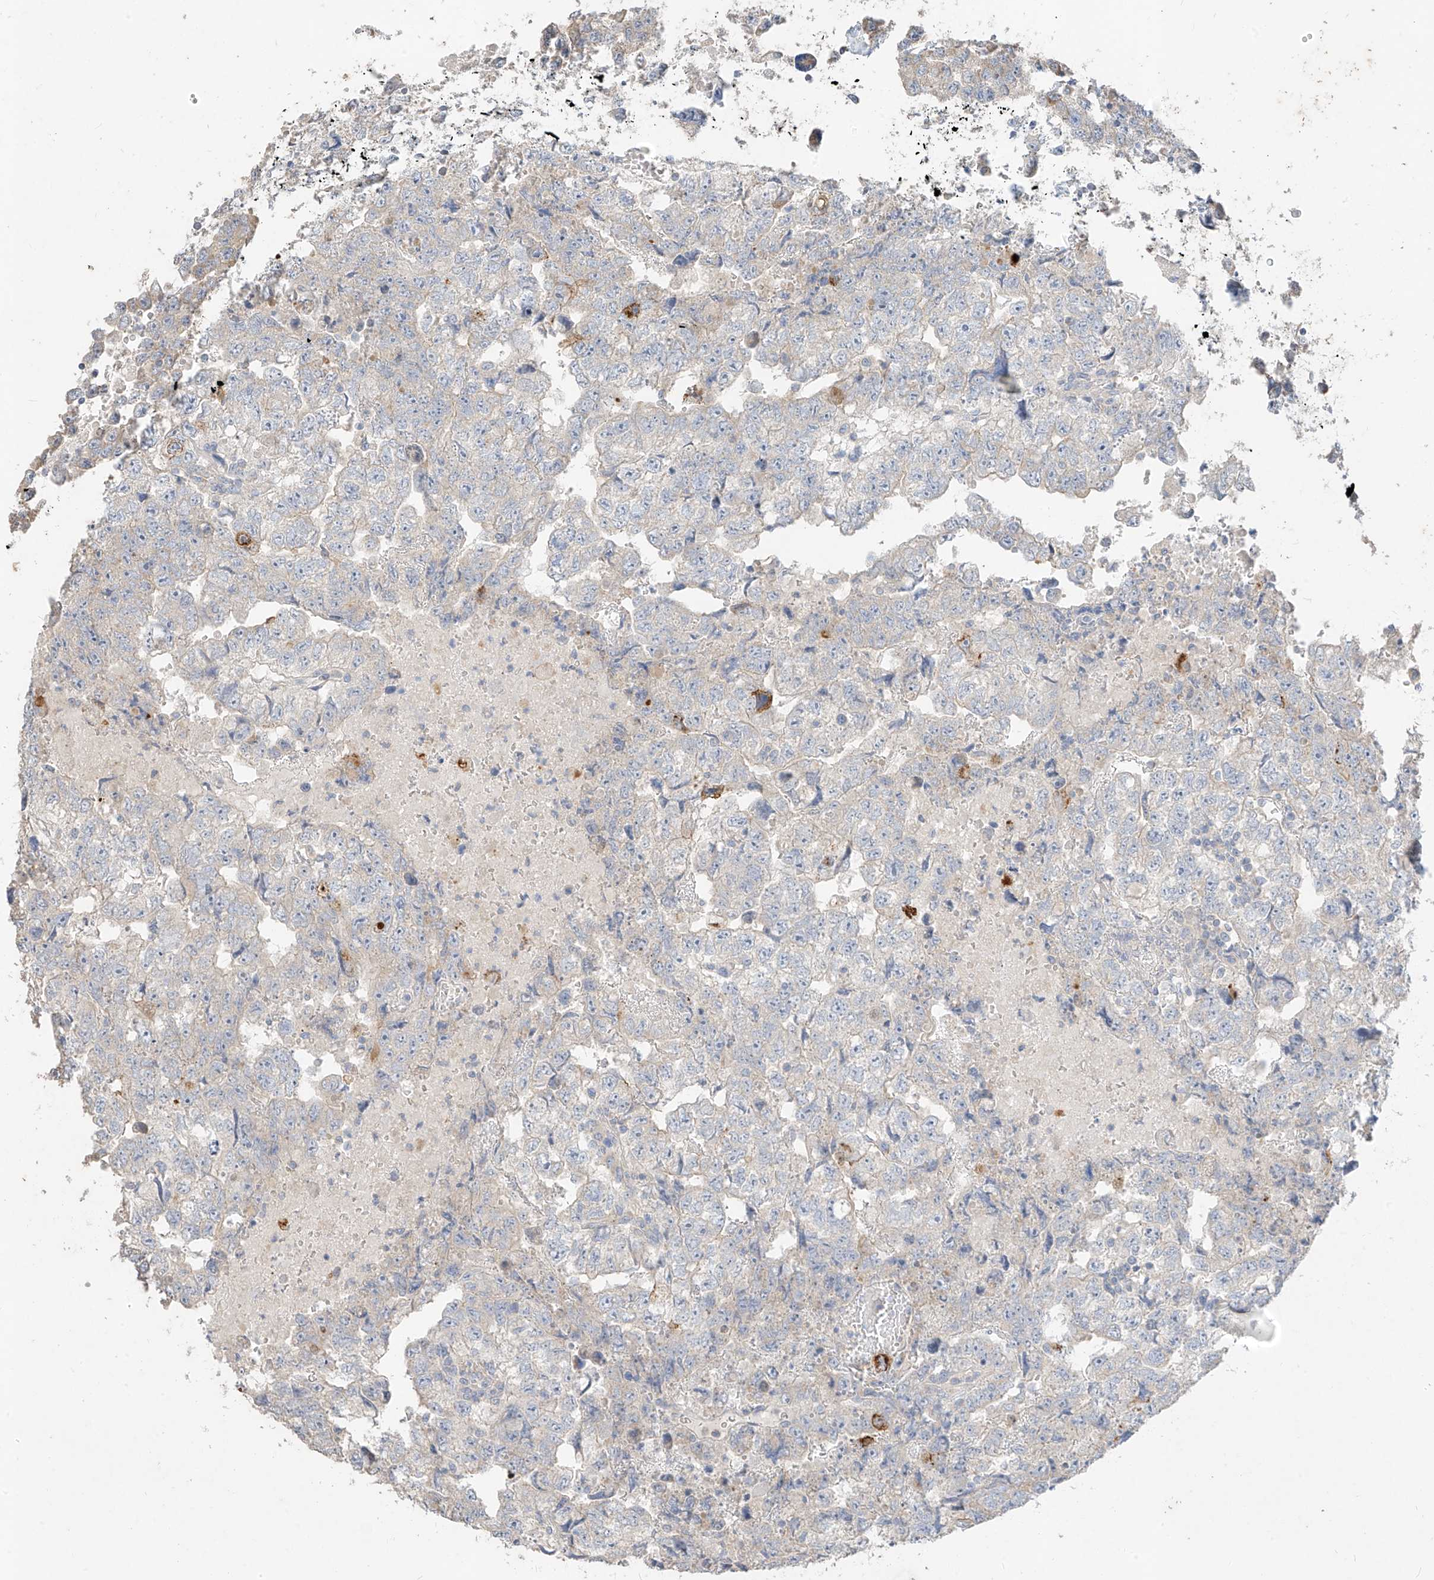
{"staining": {"intensity": "negative", "quantity": "none", "location": "none"}, "tissue": "testis cancer", "cell_type": "Tumor cells", "image_type": "cancer", "snomed": [{"axis": "morphology", "description": "Carcinoma, Embryonal, NOS"}, {"axis": "topography", "description": "Testis"}], "caption": "This histopathology image is of embryonal carcinoma (testis) stained with IHC to label a protein in brown with the nuclei are counter-stained blue. There is no staining in tumor cells.", "gene": "ZZEF1", "patient": {"sex": "male", "age": 36}}